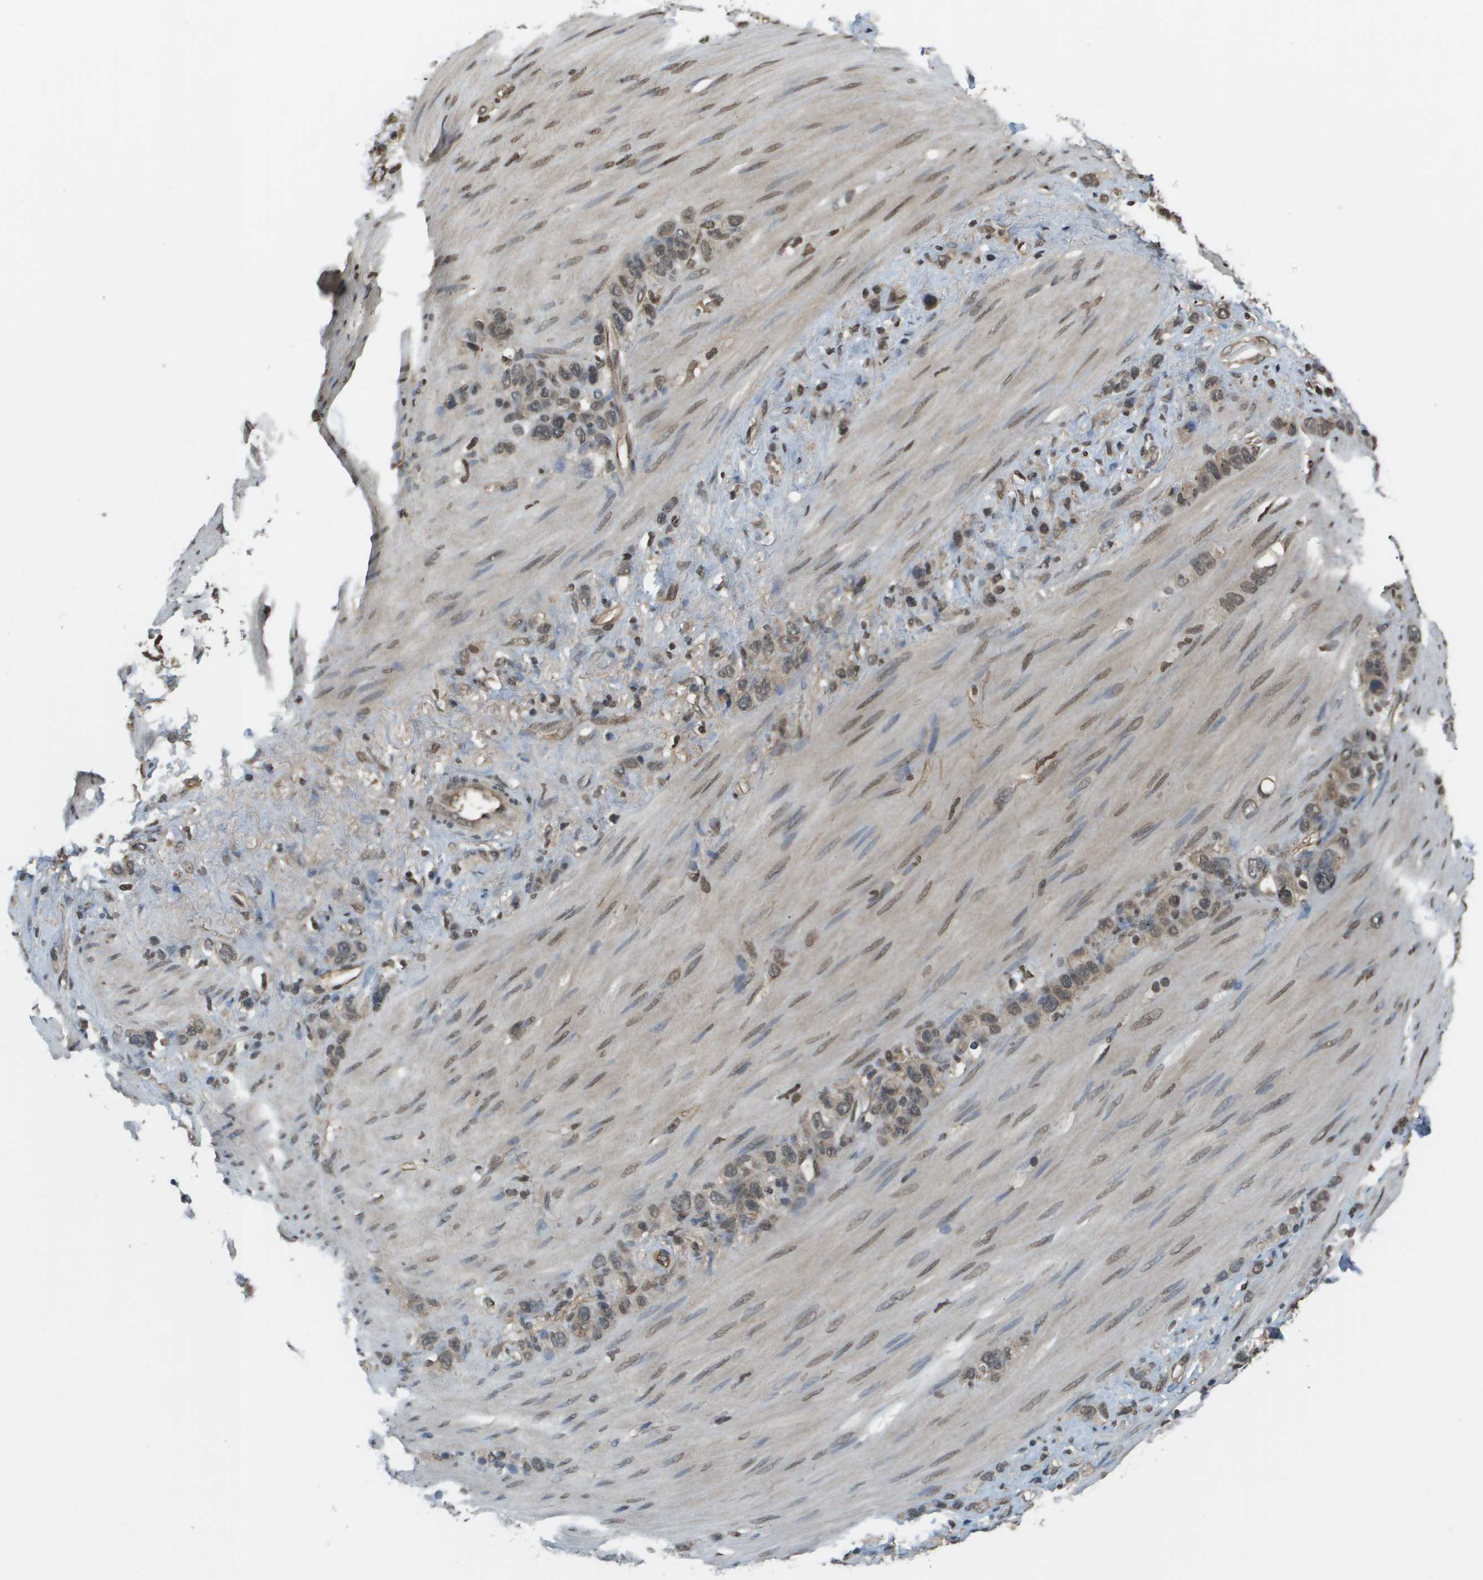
{"staining": {"intensity": "weak", "quantity": "25%-75%", "location": "cytoplasmic/membranous,nuclear"}, "tissue": "stomach cancer", "cell_type": "Tumor cells", "image_type": "cancer", "snomed": [{"axis": "morphology", "description": "Adenocarcinoma, NOS"}, {"axis": "morphology", "description": "Adenocarcinoma, High grade"}, {"axis": "topography", "description": "Stomach, upper"}, {"axis": "topography", "description": "Stomach, lower"}], "caption": "Weak cytoplasmic/membranous and nuclear expression is identified in approximately 25%-75% of tumor cells in stomach adenocarcinoma (high-grade).", "gene": "NDRG2", "patient": {"sex": "female", "age": 65}}